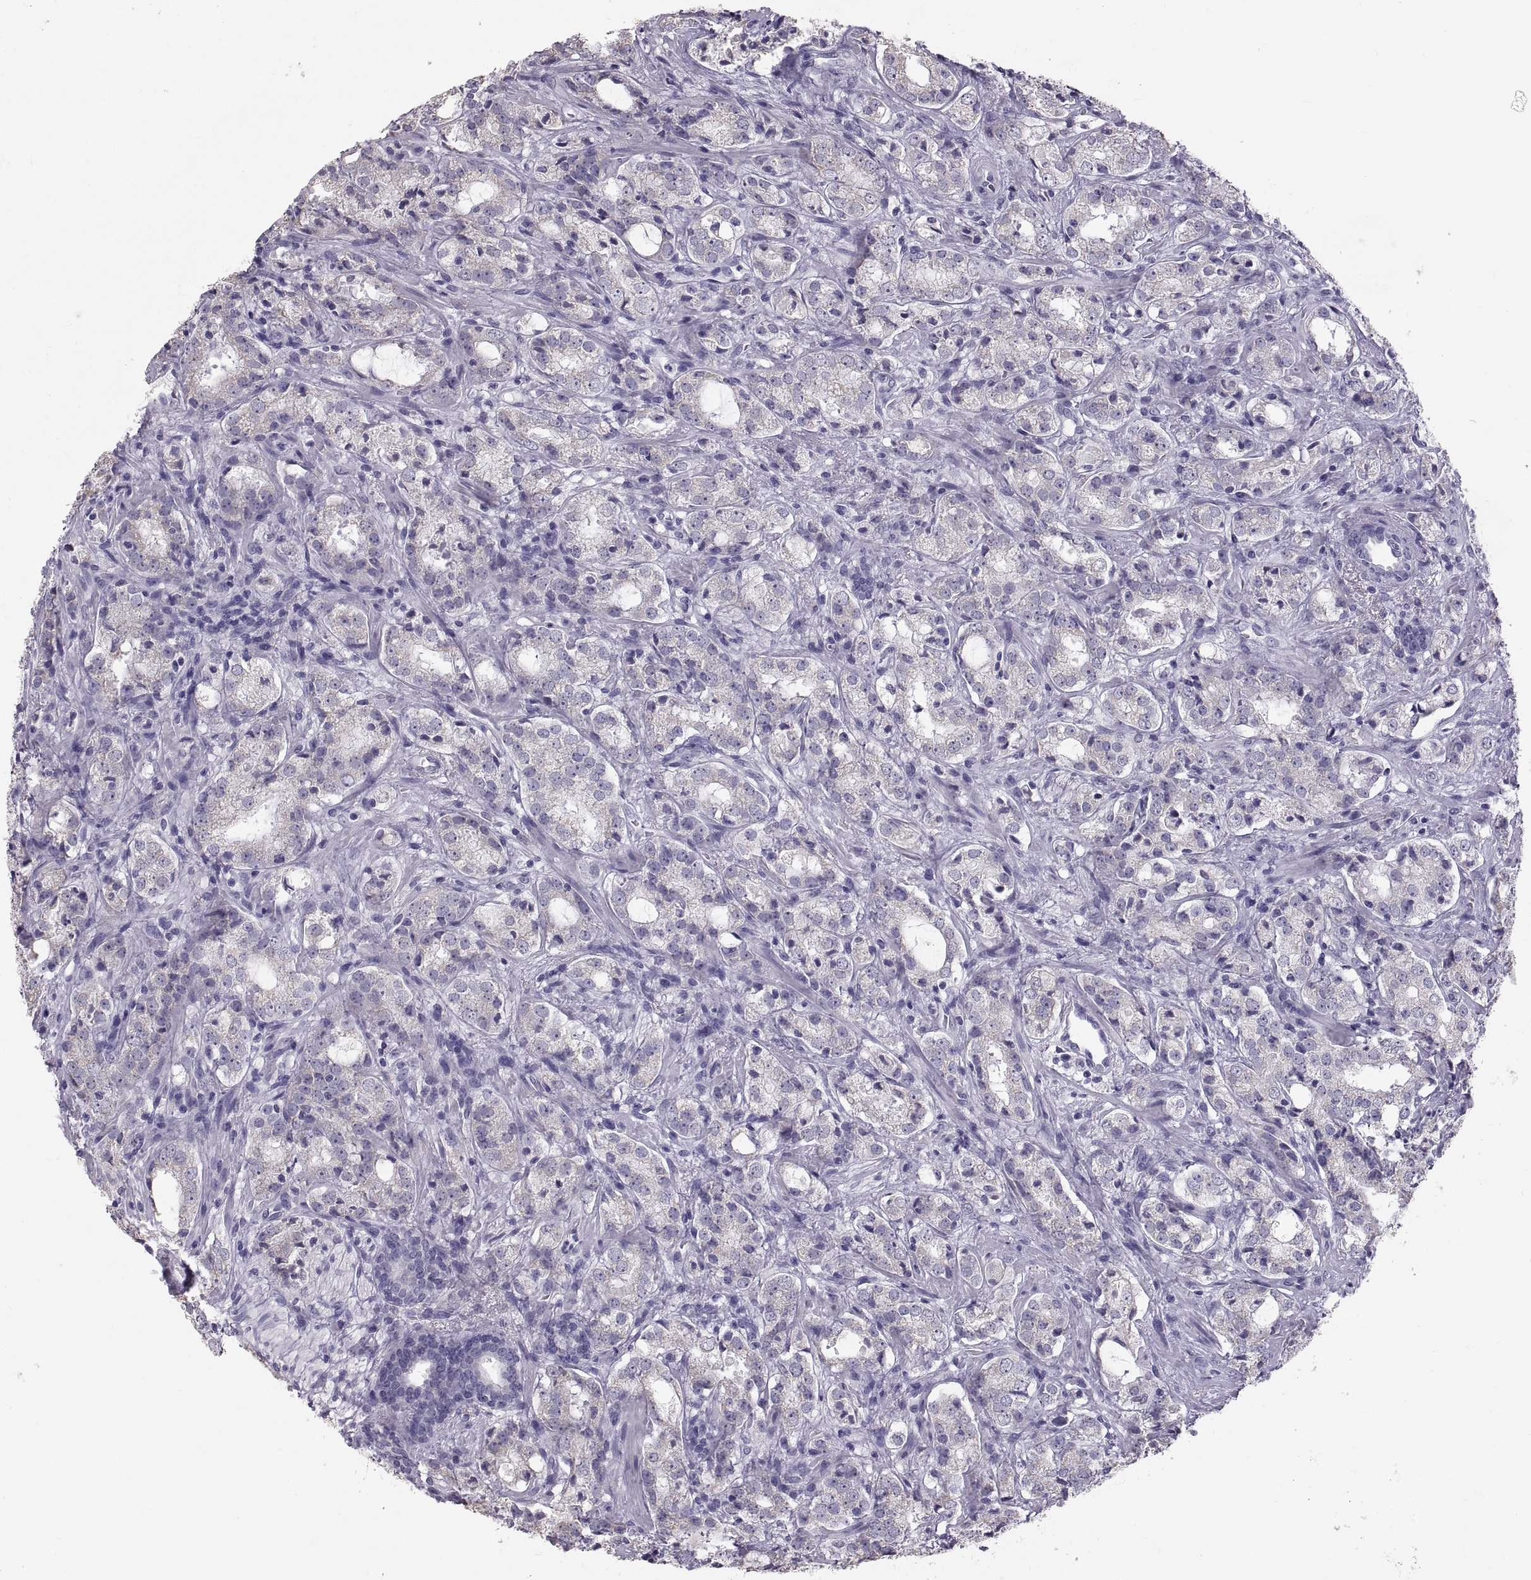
{"staining": {"intensity": "negative", "quantity": "none", "location": "none"}, "tissue": "prostate cancer", "cell_type": "Tumor cells", "image_type": "cancer", "snomed": [{"axis": "morphology", "description": "Adenocarcinoma, NOS"}, {"axis": "topography", "description": "Prostate"}], "caption": "Tumor cells are negative for brown protein staining in prostate adenocarcinoma.", "gene": "WBP2NL", "patient": {"sex": "male", "age": 66}}